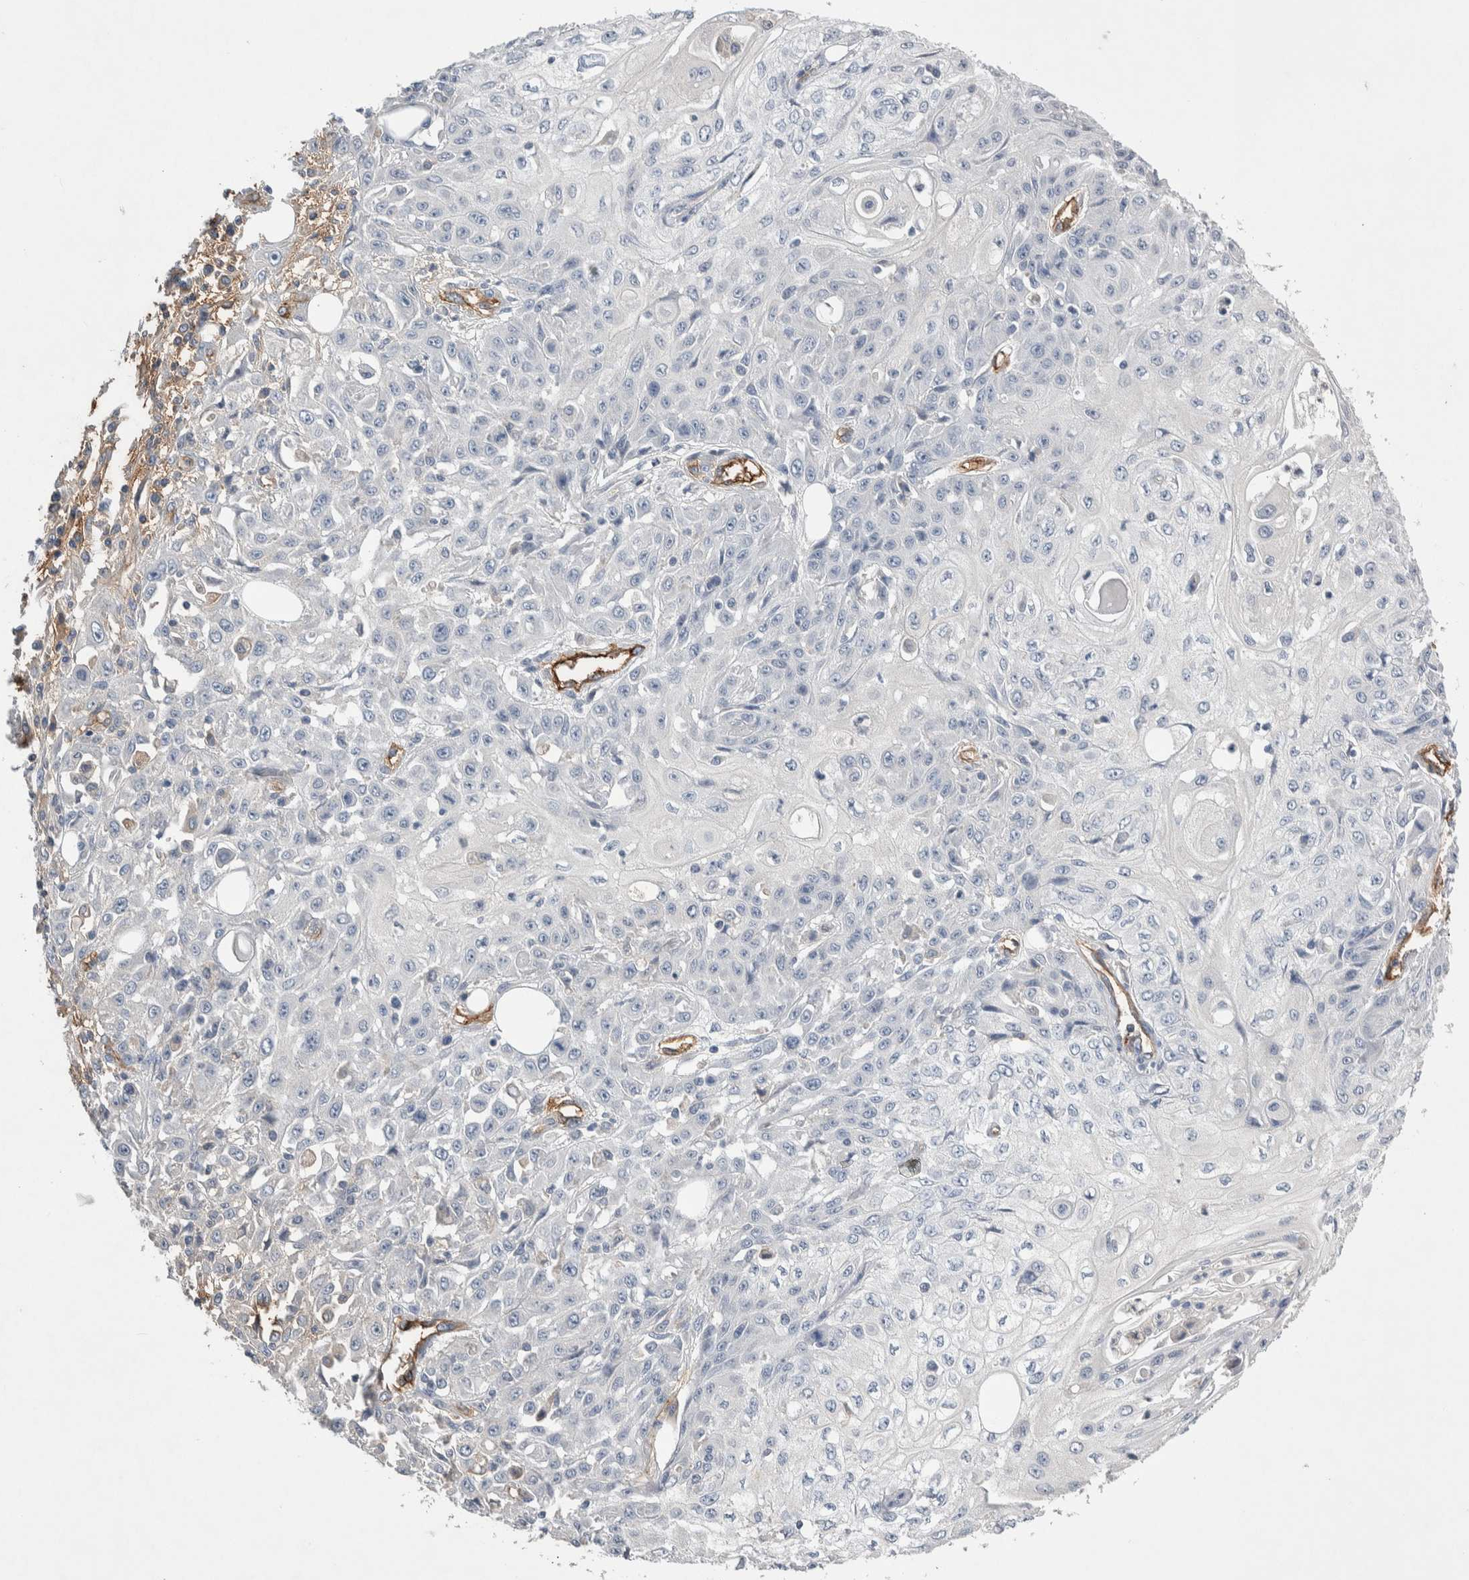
{"staining": {"intensity": "negative", "quantity": "none", "location": "none"}, "tissue": "skin cancer", "cell_type": "Tumor cells", "image_type": "cancer", "snomed": [{"axis": "morphology", "description": "Squamous cell carcinoma, NOS"}, {"axis": "morphology", "description": "Squamous cell carcinoma, metastatic, NOS"}, {"axis": "topography", "description": "Skin"}, {"axis": "topography", "description": "Lymph node"}], "caption": "Immunohistochemistry histopathology image of skin cancer (squamous cell carcinoma) stained for a protein (brown), which reveals no positivity in tumor cells.", "gene": "CEP131", "patient": {"sex": "male", "age": 75}}